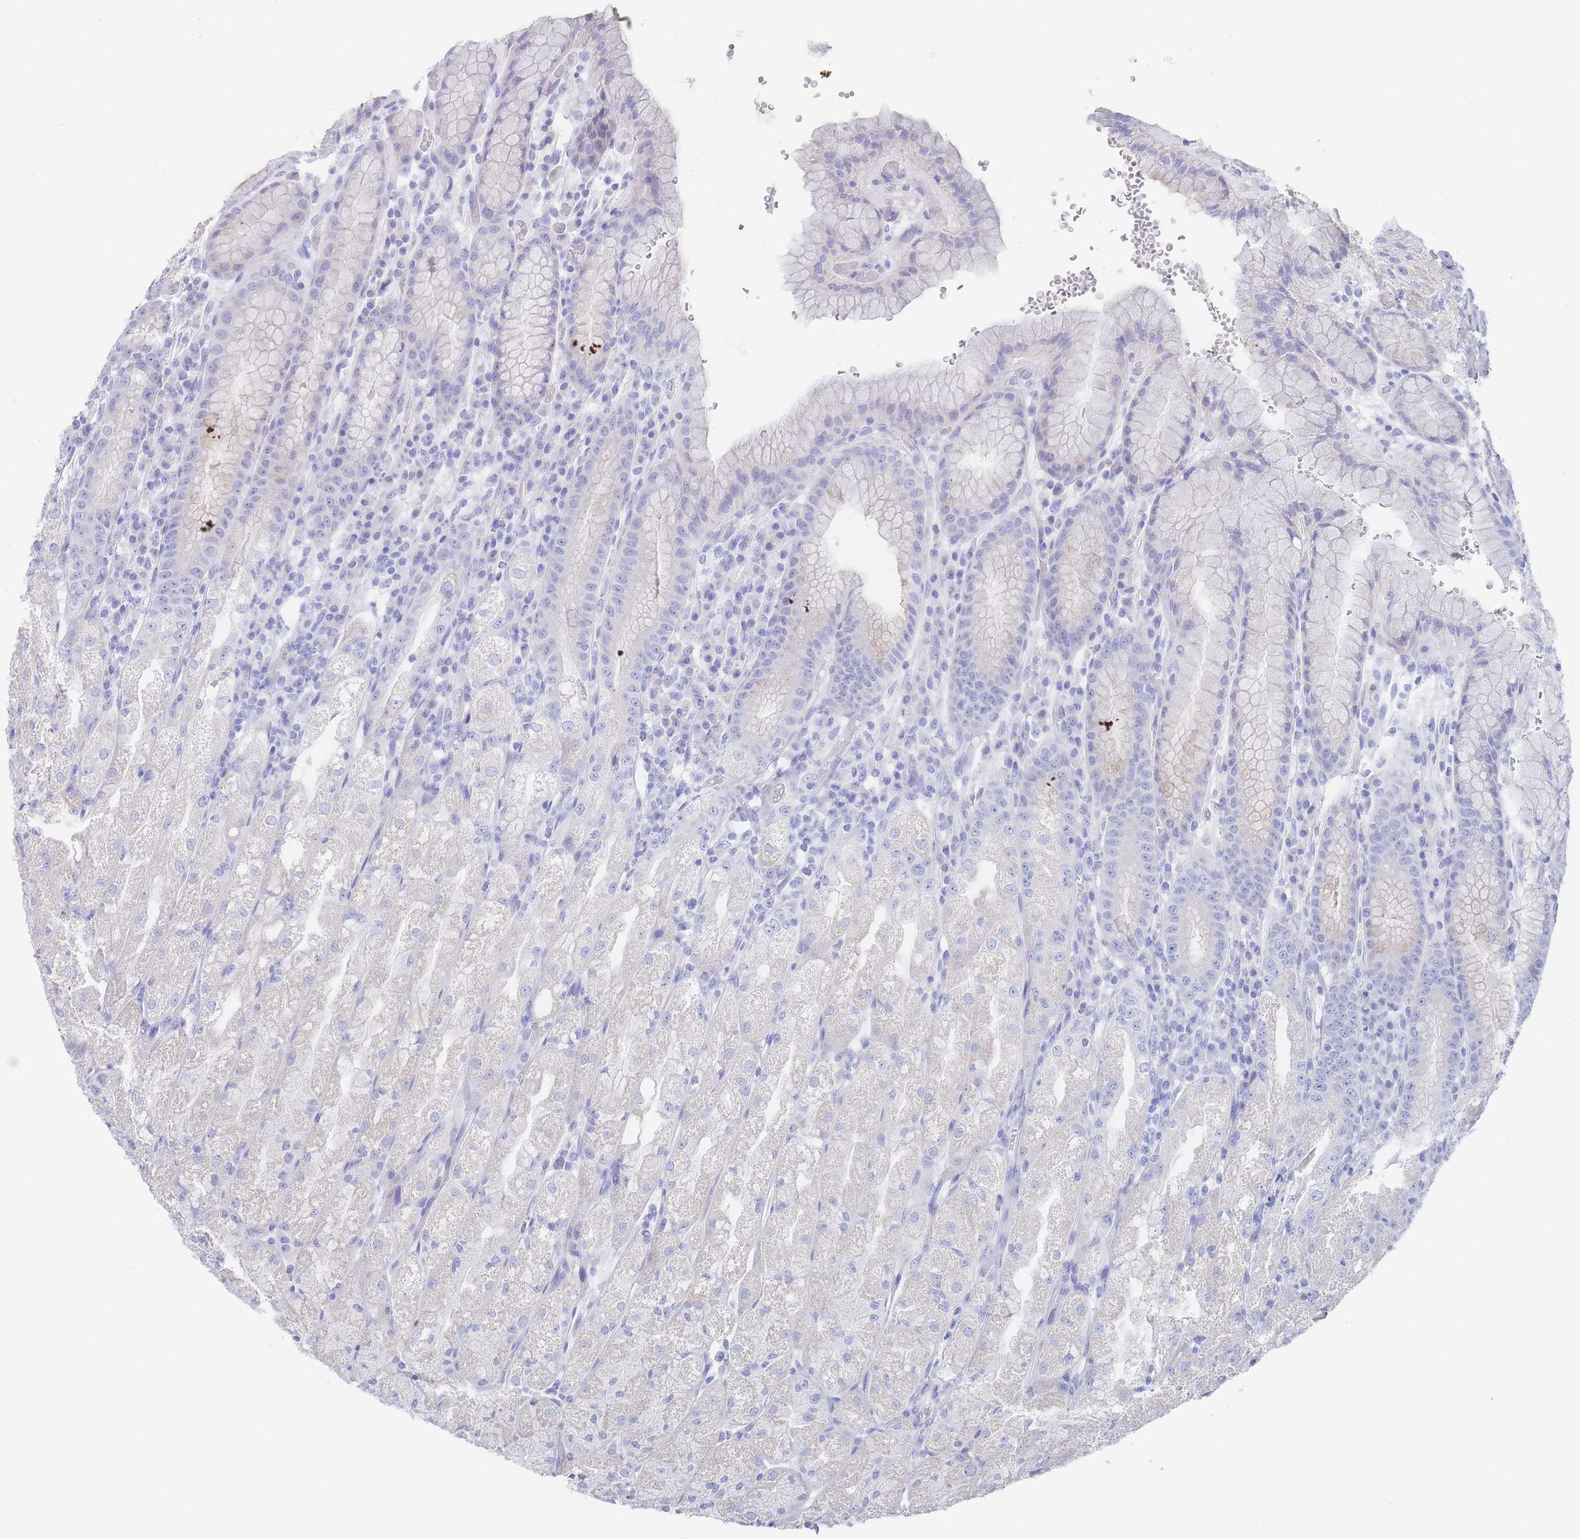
{"staining": {"intensity": "negative", "quantity": "none", "location": "none"}, "tissue": "stomach", "cell_type": "Glandular cells", "image_type": "normal", "snomed": [{"axis": "morphology", "description": "Normal tissue, NOS"}, {"axis": "topography", "description": "Stomach, upper"}], "caption": "Normal stomach was stained to show a protein in brown. There is no significant expression in glandular cells. (Brightfield microscopy of DAB immunohistochemistry at high magnification).", "gene": "LRRC37A2", "patient": {"sex": "male", "age": 52}}